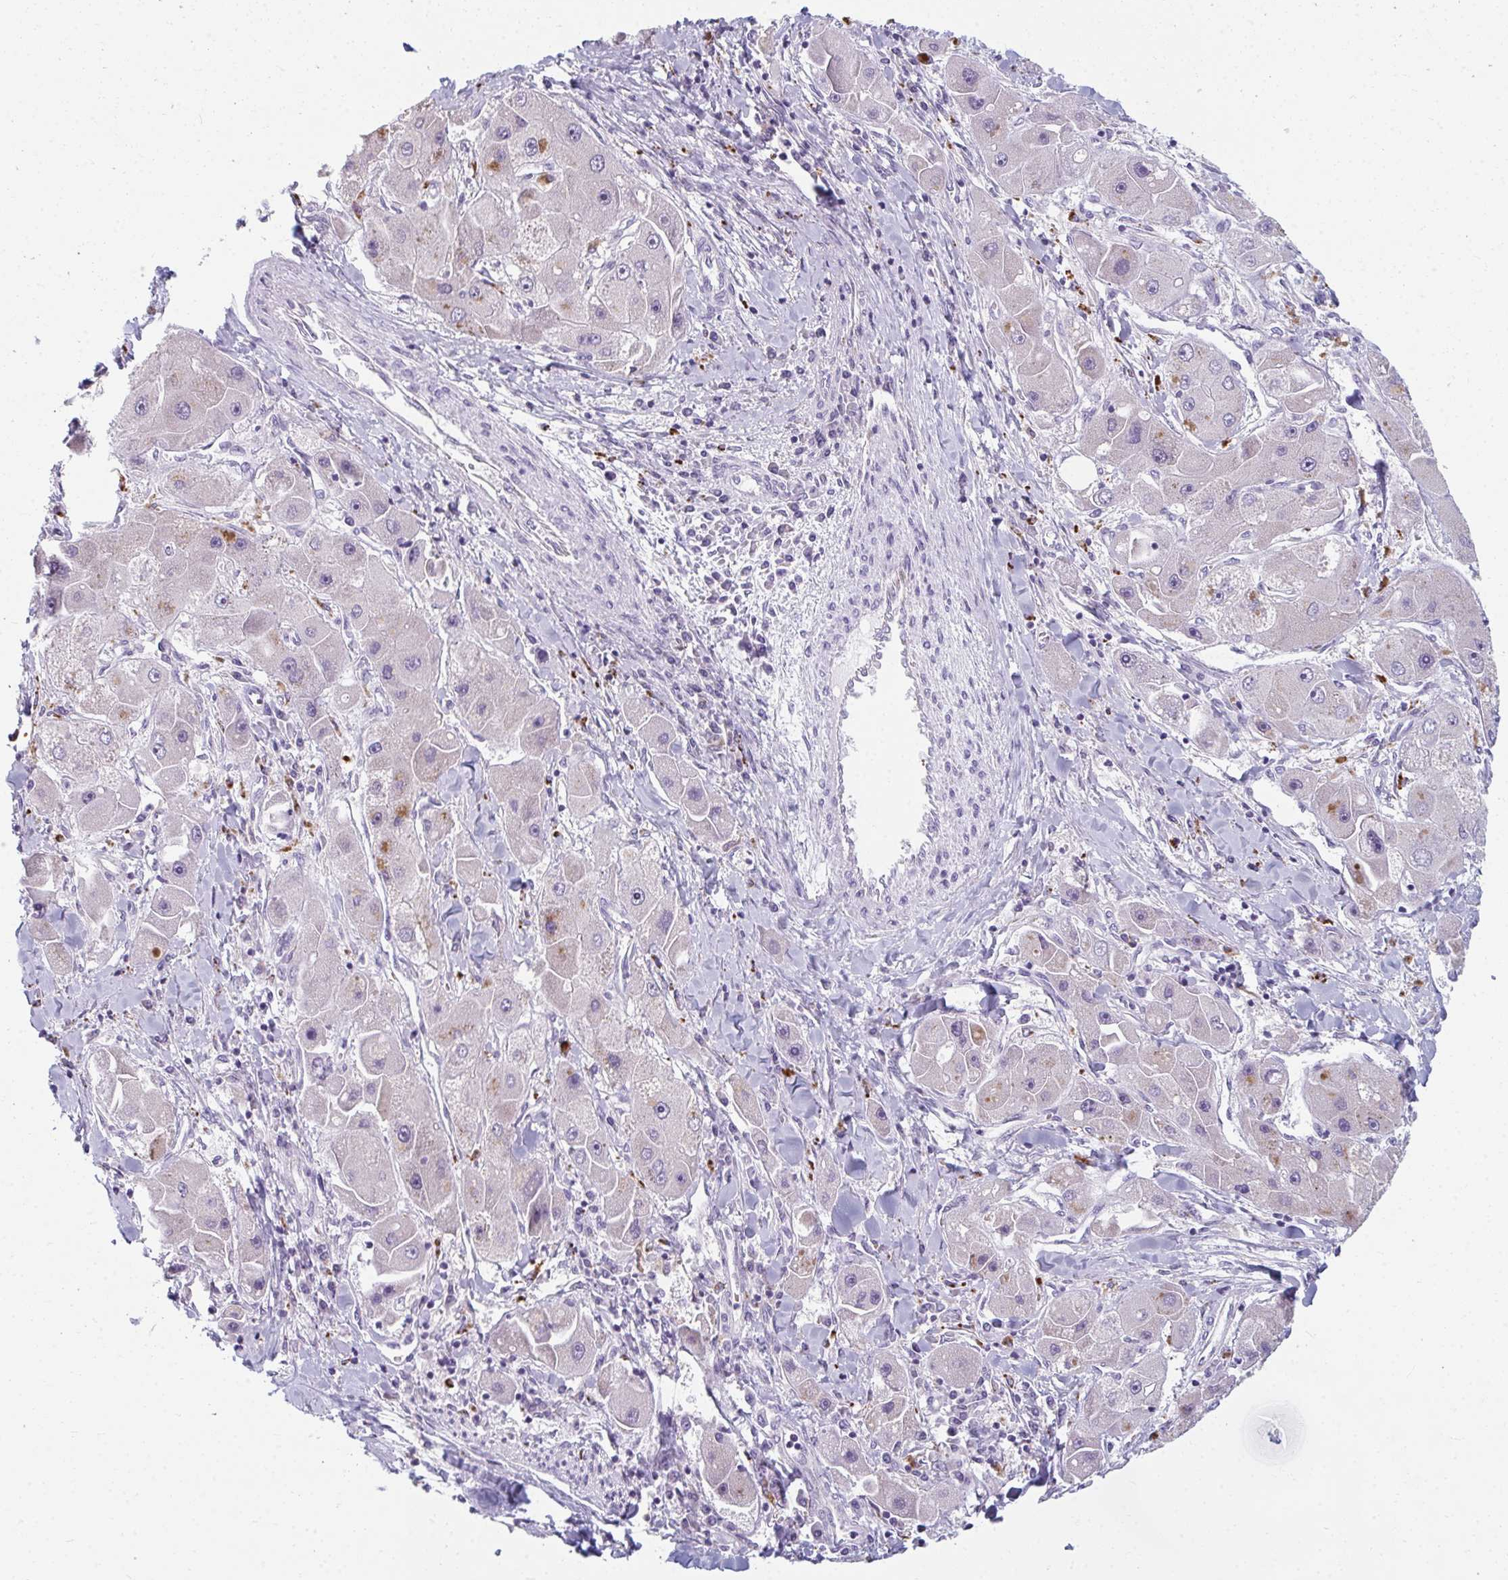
{"staining": {"intensity": "moderate", "quantity": "<25%", "location": "cytoplasmic/membranous"}, "tissue": "liver cancer", "cell_type": "Tumor cells", "image_type": "cancer", "snomed": [{"axis": "morphology", "description": "Carcinoma, Hepatocellular, NOS"}, {"axis": "topography", "description": "Liver"}], "caption": "Immunohistochemistry photomicrograph of neoplastic tissue: human liver cancer stained using IHC reveals low levels of moderate protein expression localized specifically in the cytoplasmic/membranous of tumor cells, appearing as a cytoplasmic/membranous brown color.", "gene": "EIF1AD", "patient": {"sex": "male", "age": 24}}